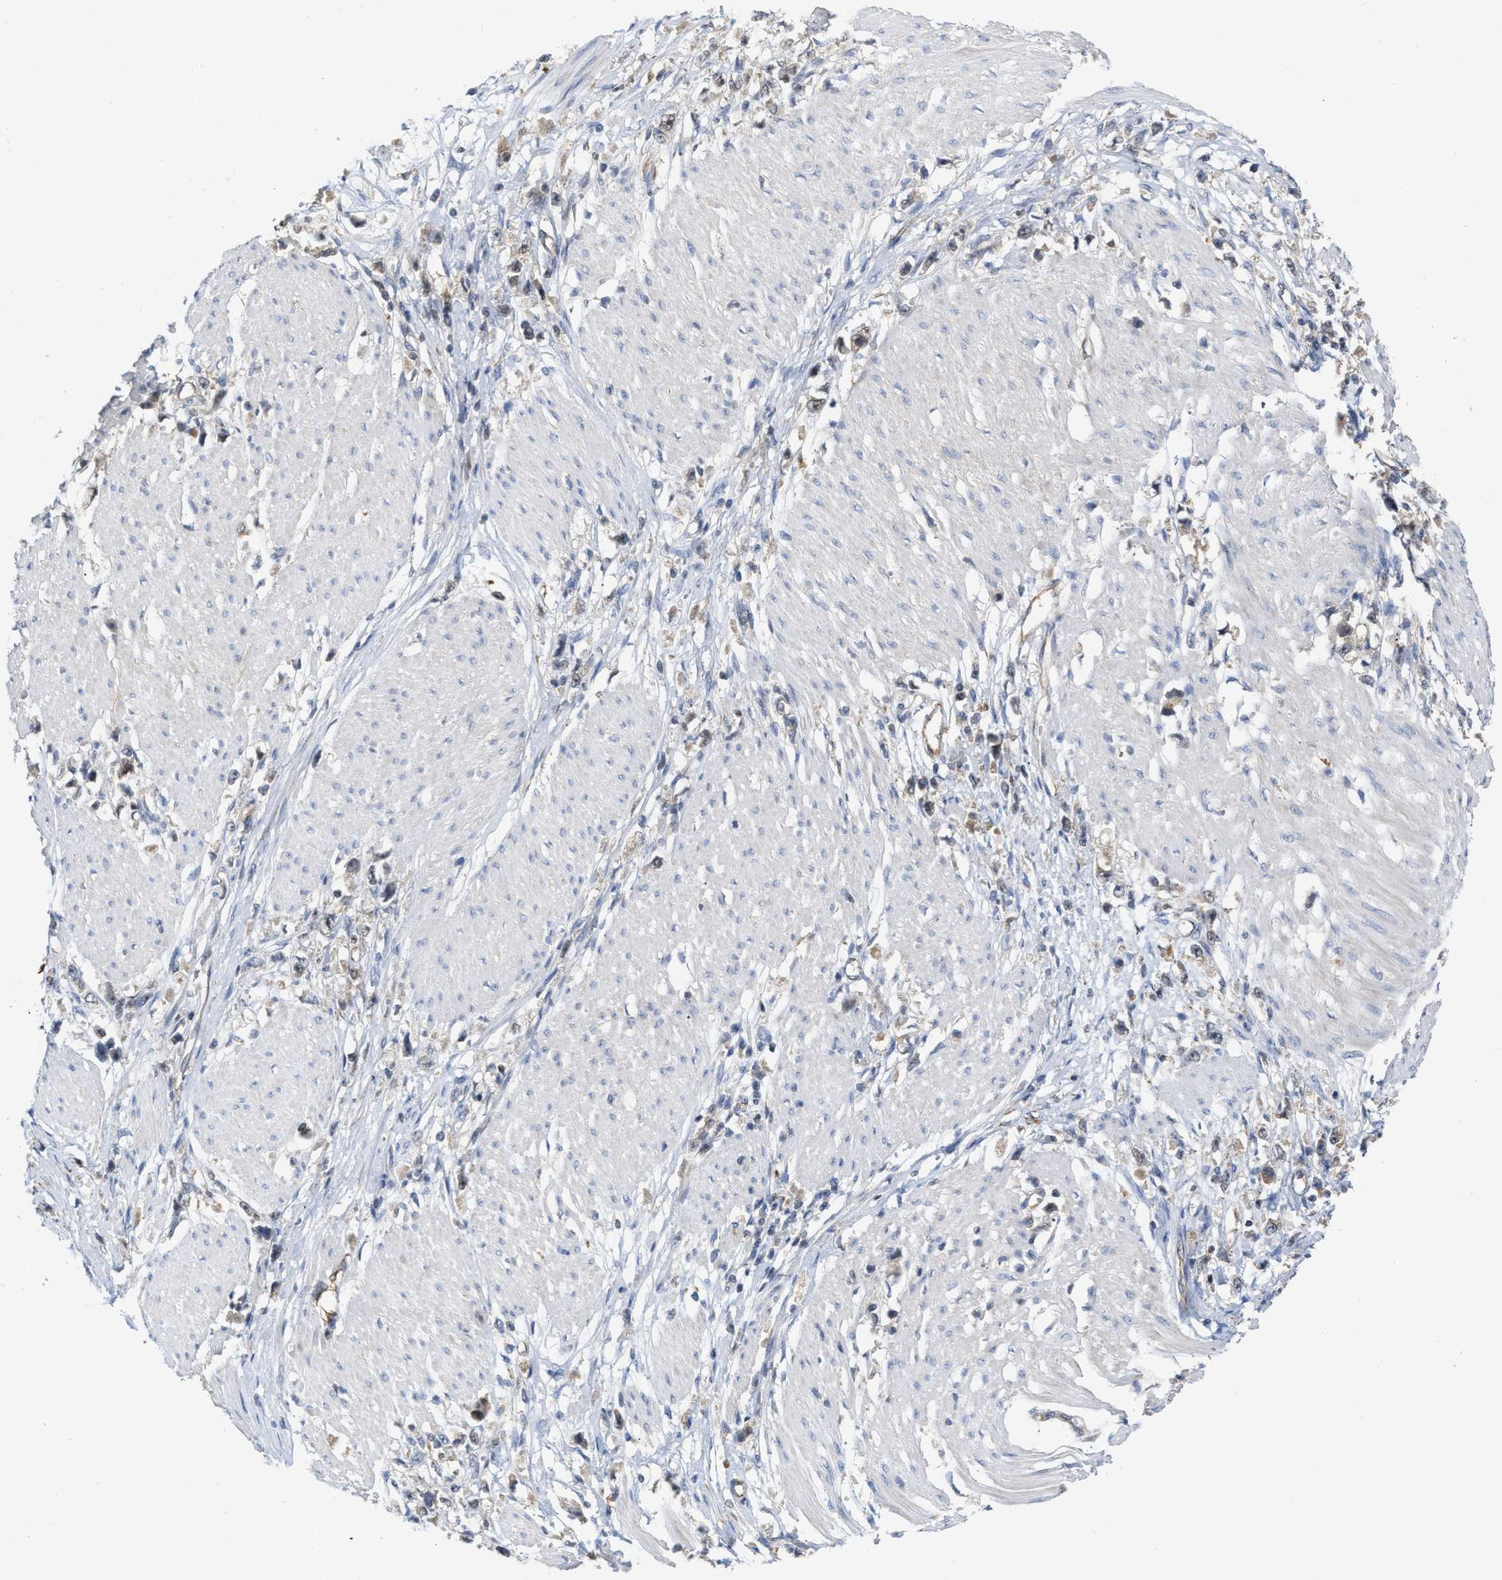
{"staining": {"intensity": "negative", "quantity": "none", "location": "none"}, "tissue": "stomach cancer", "cell_type": "Tumor cells", "image_type": "cancer", "snomed": [{"axis": "morphology", "description": "Adenocarcinoma, NOS"}, {"axis": "topography", "description": "Stomach"}], "caption": "Tumor cells are negative for protein expression in human adenocarcinoma (stomach).", "gene": "NAPEPLD", "patient": {"sex": "female", "age": 59}}